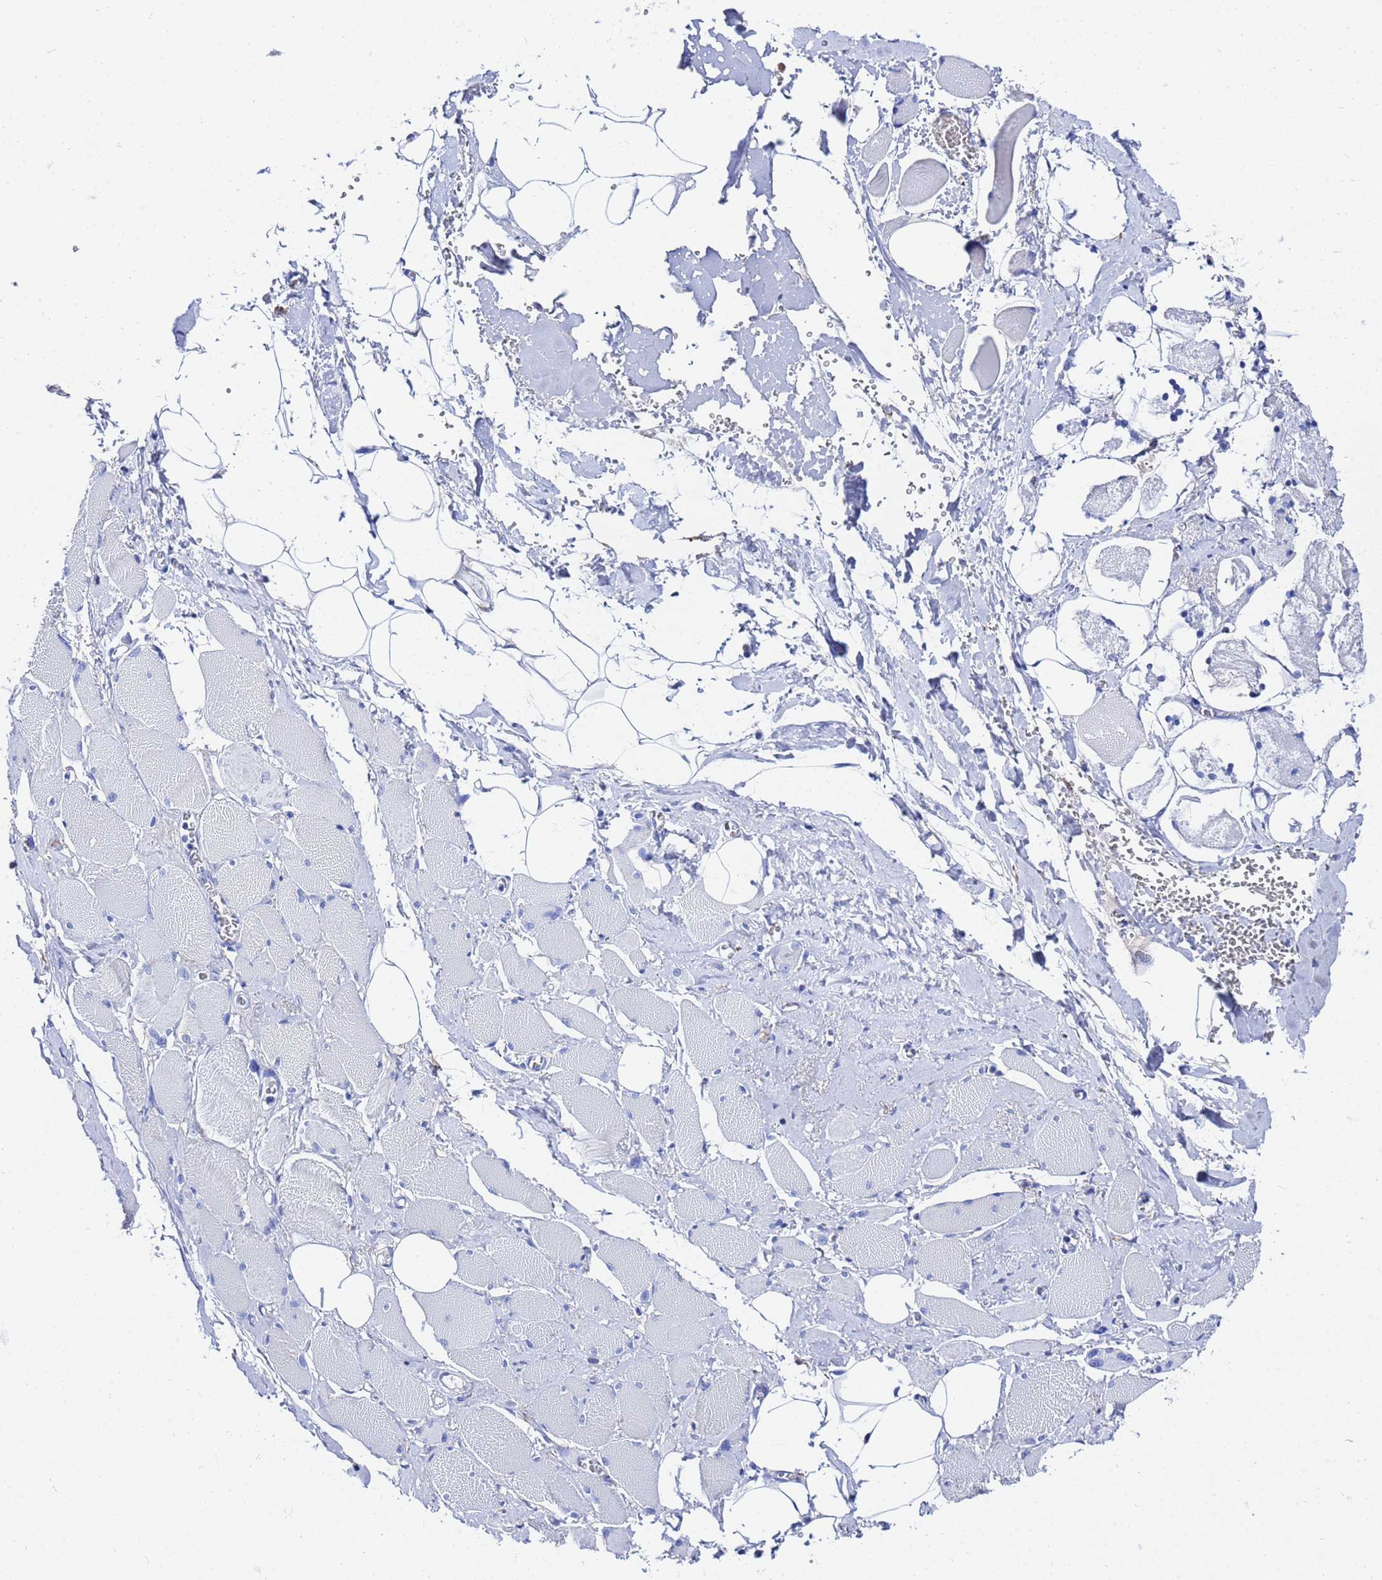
{"staining": {"intensity": "negative", "quantity": "none", "location": "none"}, "tissue": "skeletal muscle", "cell_type": "Myocytes", "image_type": "normal", "snomed": [{"axis": "morphology", "description": "Normal tissue, NOS"}, {"axis": "morphology", "description": "Basal cell carcinoma"}, {"axis": "topography", "description": "Skeletal muscle"}], "caption": "DAB (3,3'-diaminobenzidine) immunohistochemical staining of unremarkable skeletal muscle reveals no significant expression in myocytes. (DAB (3,3'-diaminobenzidine) IHC, high magnification).", "gene": "AQP12A", "patient": {"sex": "female", "age": 64}}